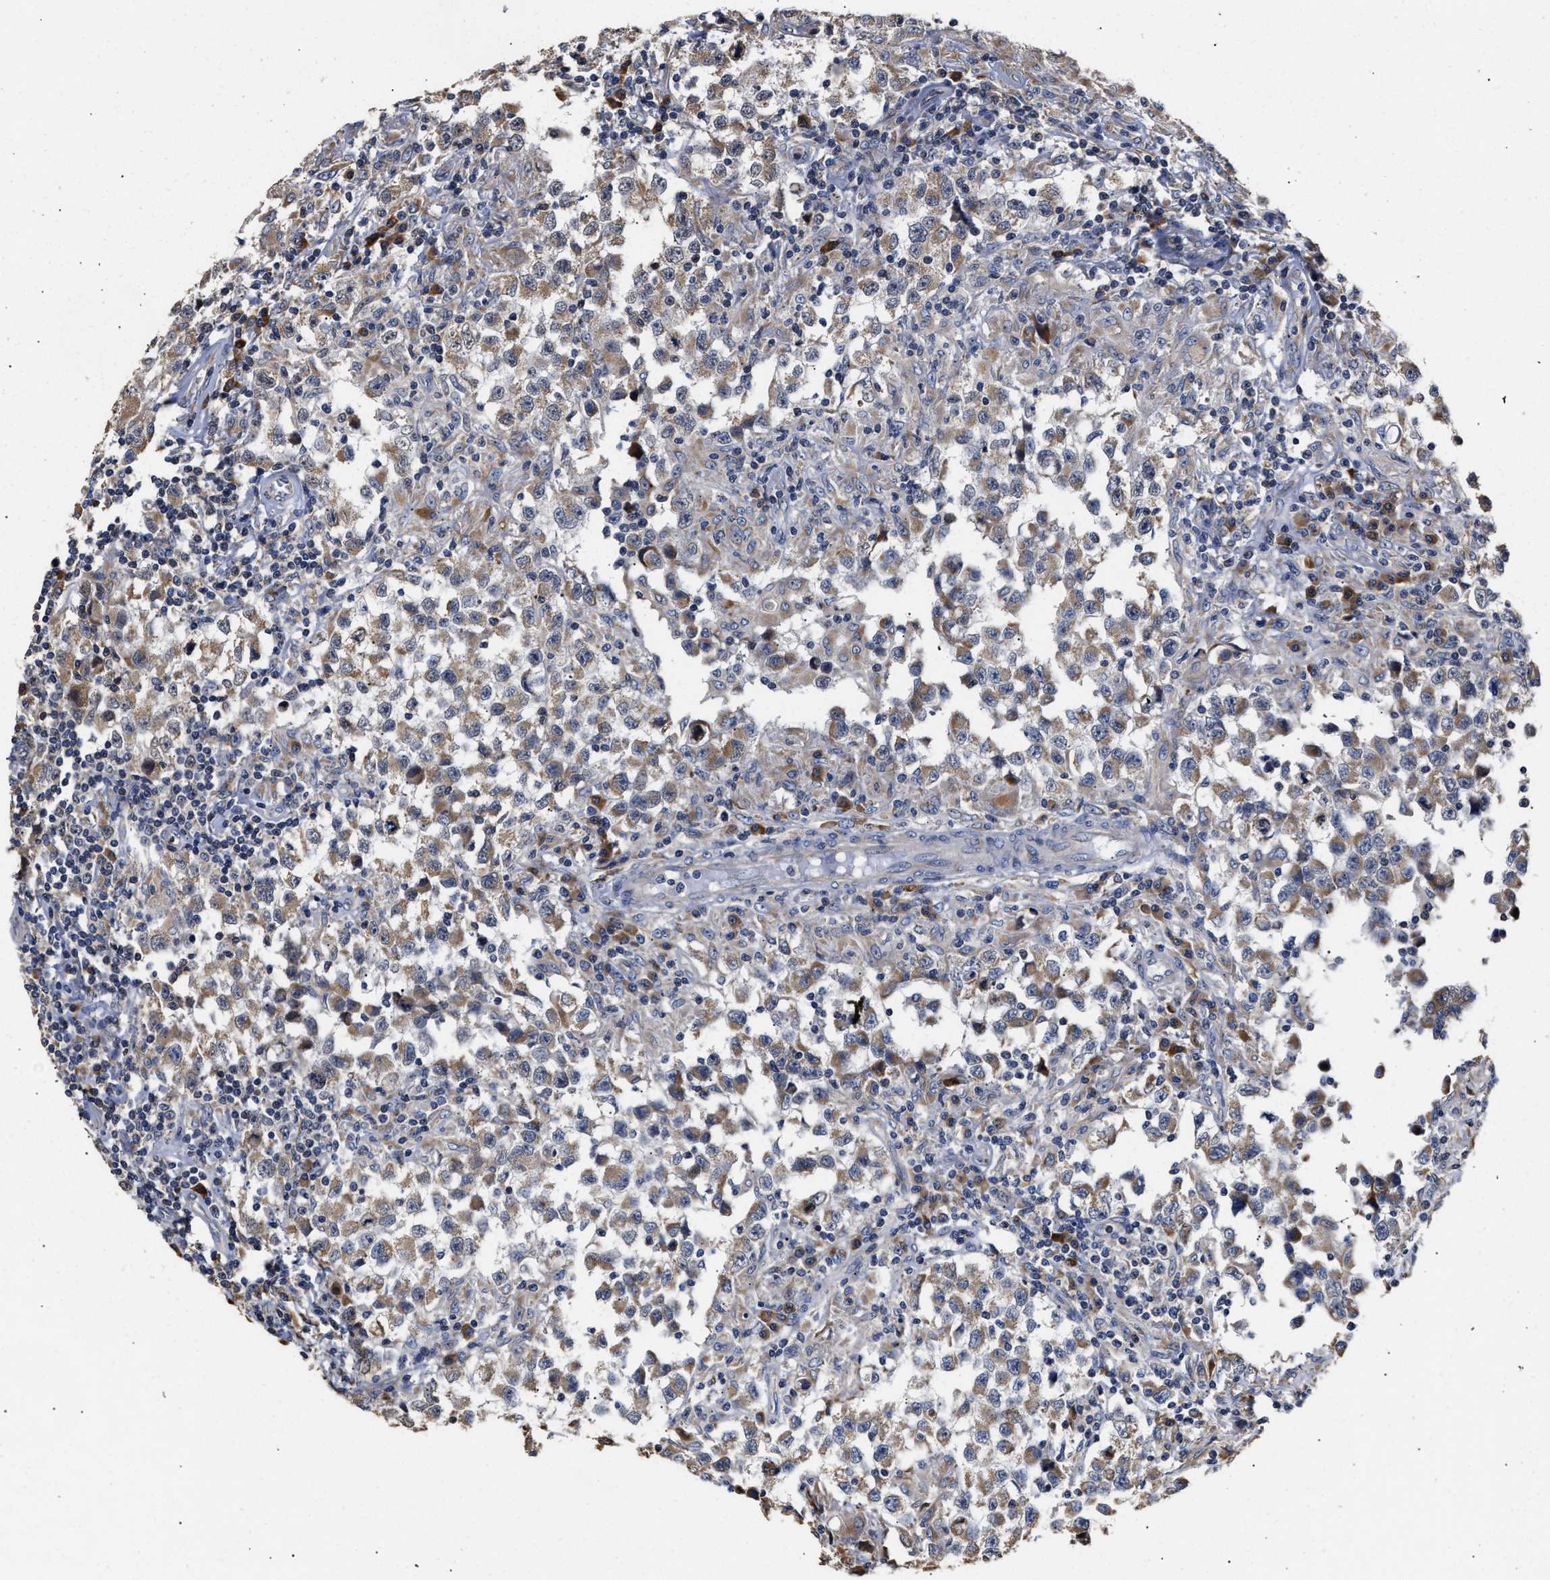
{"staining": {"intensity": "moderate", "quantity": "25%-75%", "location": "cytoplasmic/membranous"}, "tissue": "testis cancer", "cell_type": "Tumor cells", "image_type": "cancer", "snomed": [{"axis": "morphology", "description": "Carcinoma, Embryonal, NOS"}, {"axis": "topography", "description": "Testis"}], "caption": "Immunohistochemistry (IHC) micrograph of testis embryonal carcinoma stained for a protein (brown), which shows medium levels of moderate cytoplasmic/membranous staining in approximately 25%-75% of tumor cells.", "gene": "GOSR1", "patient": {"sex": "male", "age": 21}}